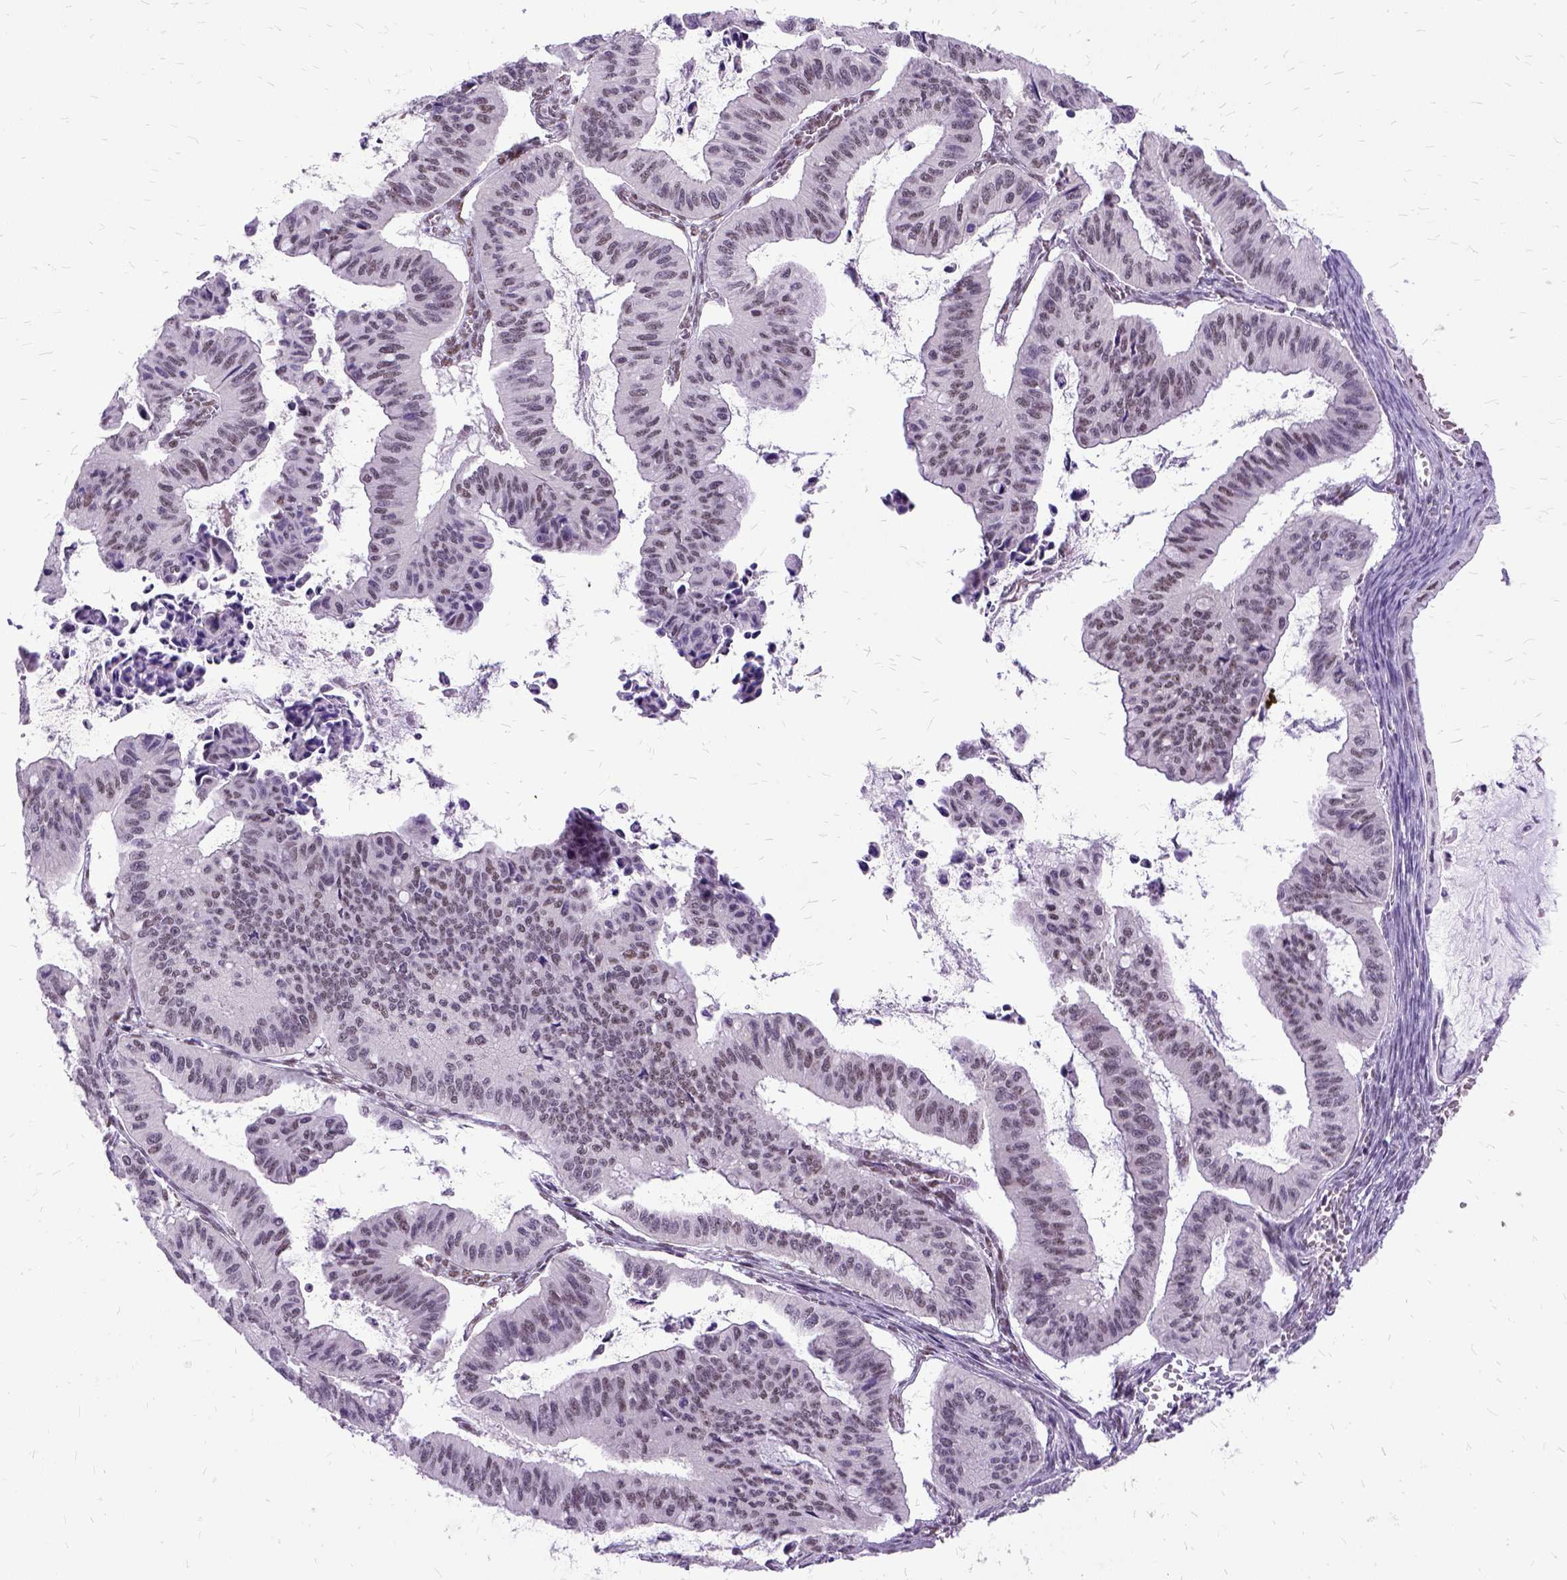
{"staining": {"intensity": "weak", "quantity": "25%-75%", "location": "nuclear"}, "tissue": "ovarian cancer", "cell_type": "Tumor cells", "image_type": "cancer", "snomed": [{"axis": "morphology", "description": "Cystadenocarcinoma, mucinous, NOS"}, {"axis": "topography", "description": "Ovary"}], "caption": "Human ovarian cancer stained with a brown dye demonstrates weak nuclear positive expression in about 25%-75% of tumor cells.", "gene": "SETD1A", "patient": {"sex": "female", "age": 72}}